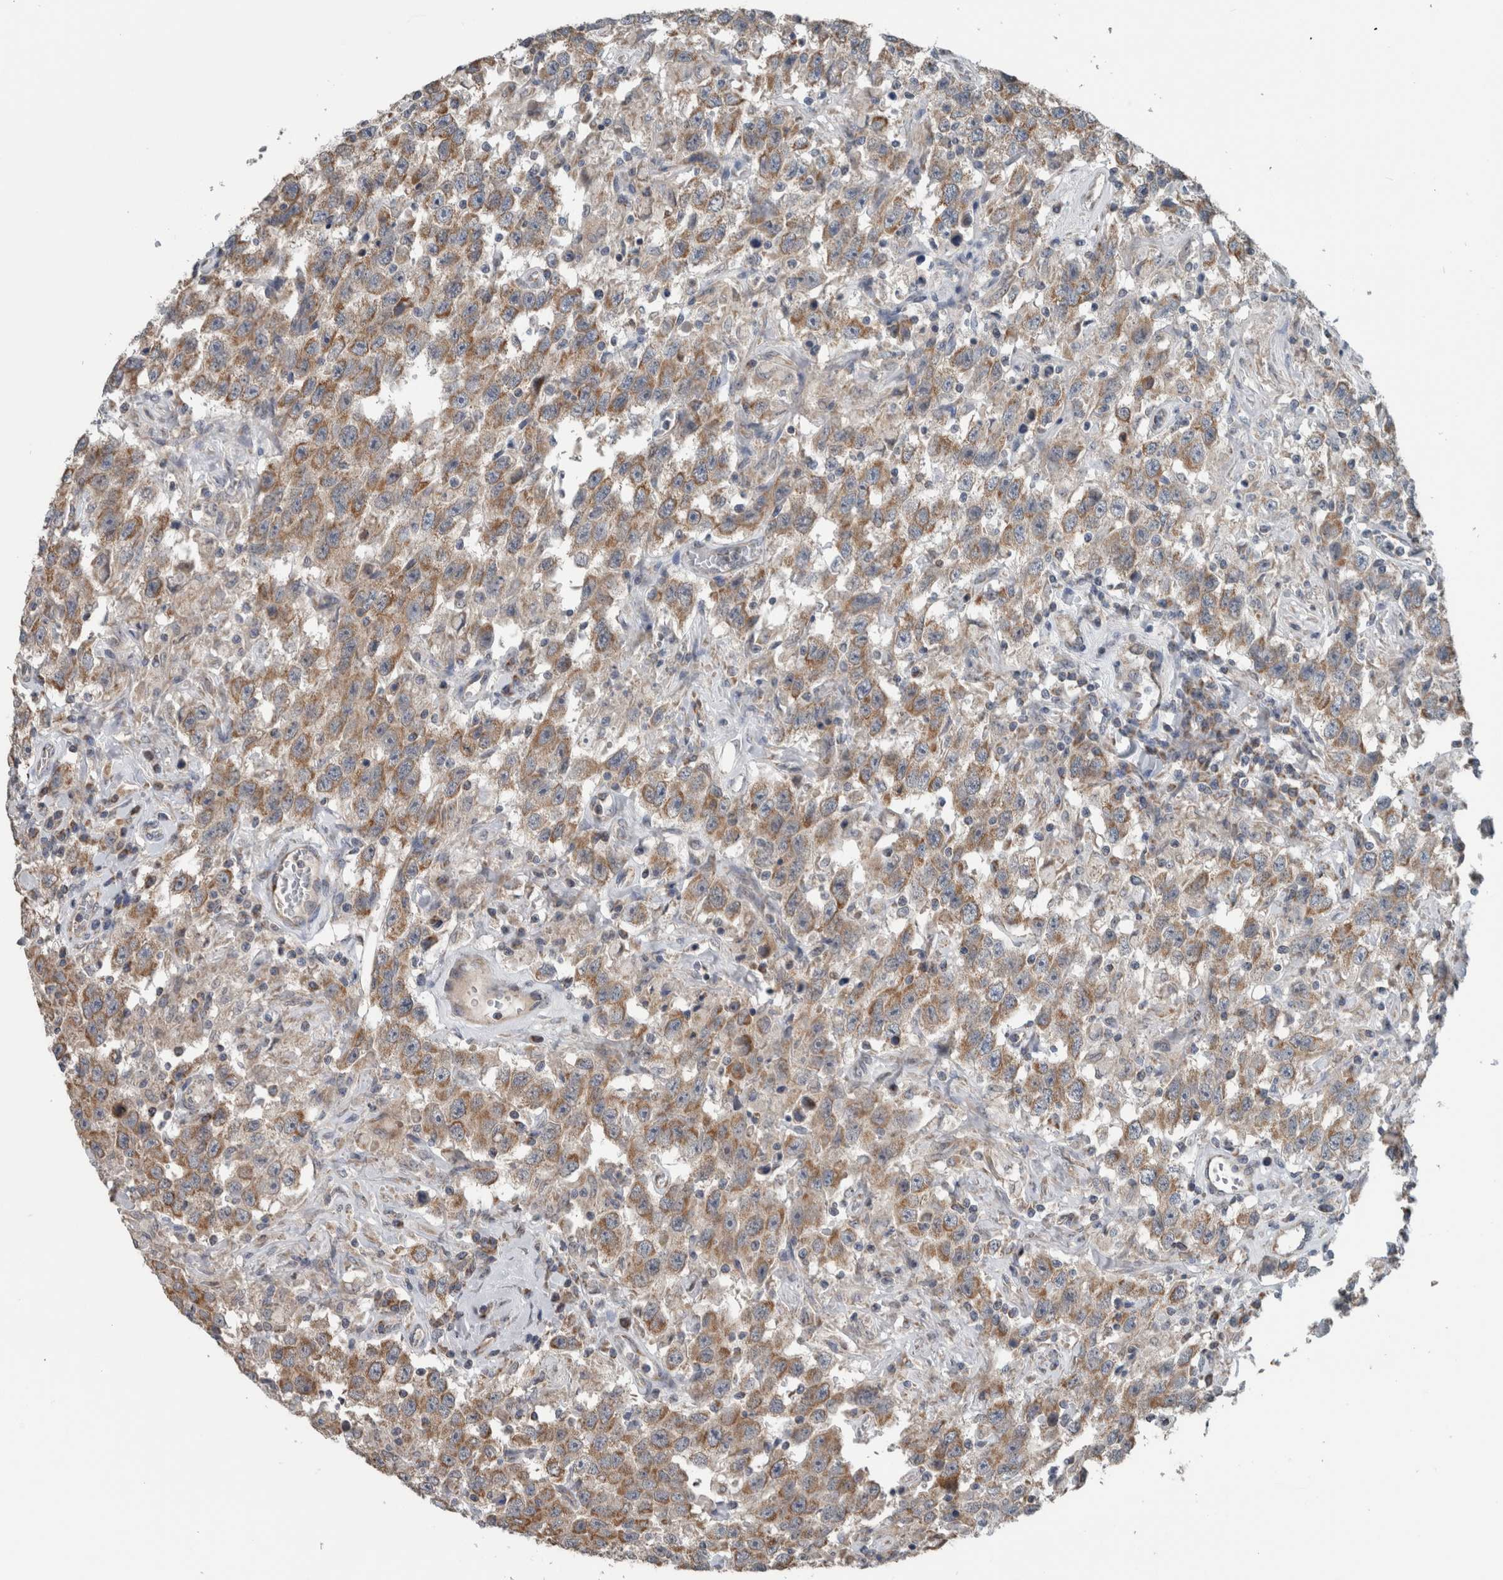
{"staining": {"intensity": "moderate", "quantity": ">75%", "location": "cytoplasmic/membranous"}, "tissue": "testis cancer", "cell_type": "Tumor cells", "image_type": "cancer", "snomed": [{"axis": "morphology", "description": "Seminoma, NOS"}, {"axis": "topography", "description": "Testis"}], "caption": "Seminoma (testis) stained with a brown dye displays moderate cytoplasmic/membranous positive expression in about >75% of tumor cells.", "gene": "ARMC1", "patient": {"sex": "male", "age": 41}}